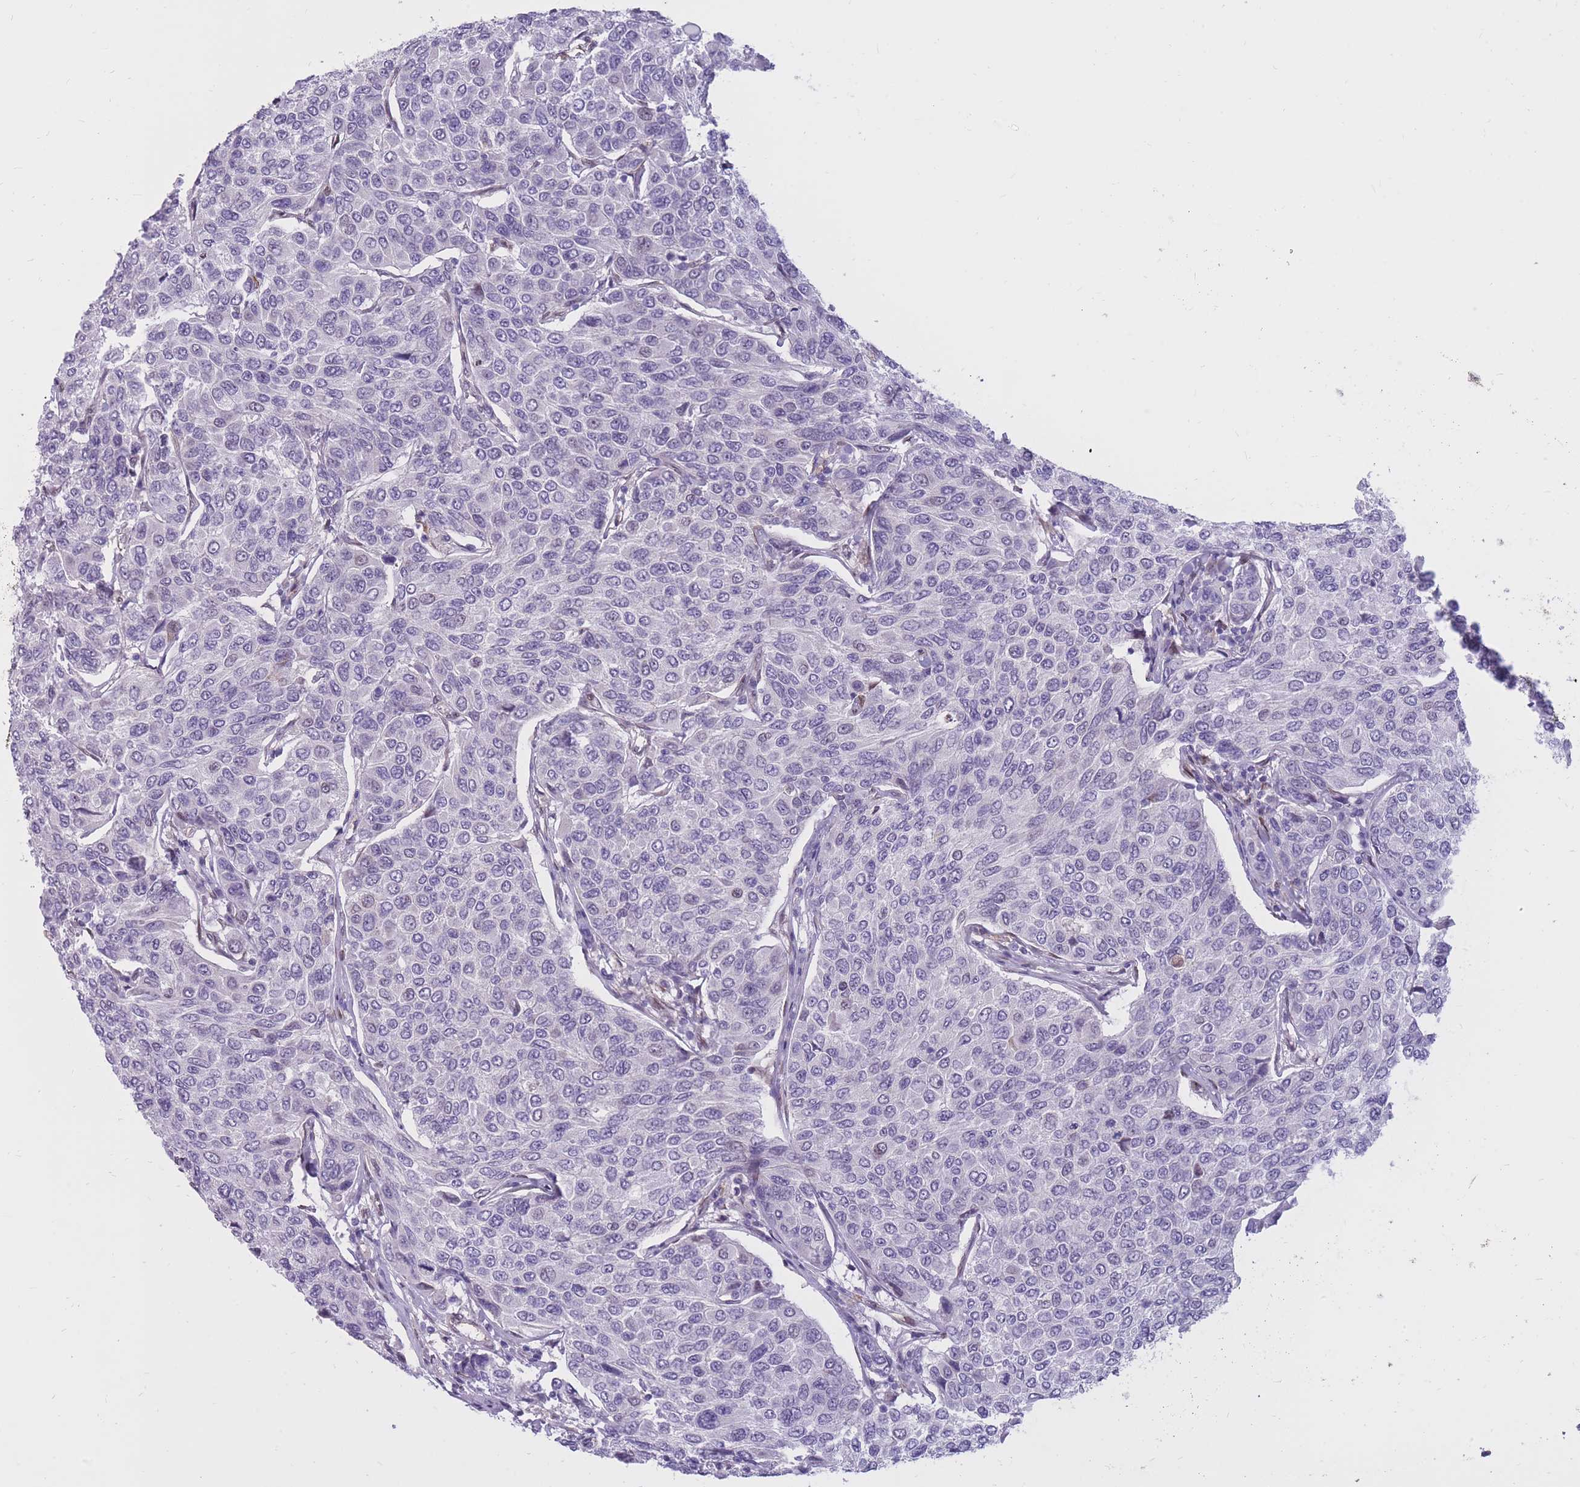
{"staining": {"intensity": "negative", "quantity": "none", "location": "none"}, "tissue": "breast cancer", "cell_type": "Tumor cells", "image_type": "cancer", "snomed": [{"axis": "morphology", "description": "Duct carcinoma"}, {"axis": "topography", "description": "Breast"}], "caption": "High magnification brightfield microscopy of breast cancer stained with DAB (3,3'-diaminobenzidine) (brown) and counterstained with hematoxylin (blue): tumor cells show no significant expression.", "gene": "HOOK2", "patient": {"sex": "female", "age": 55}}